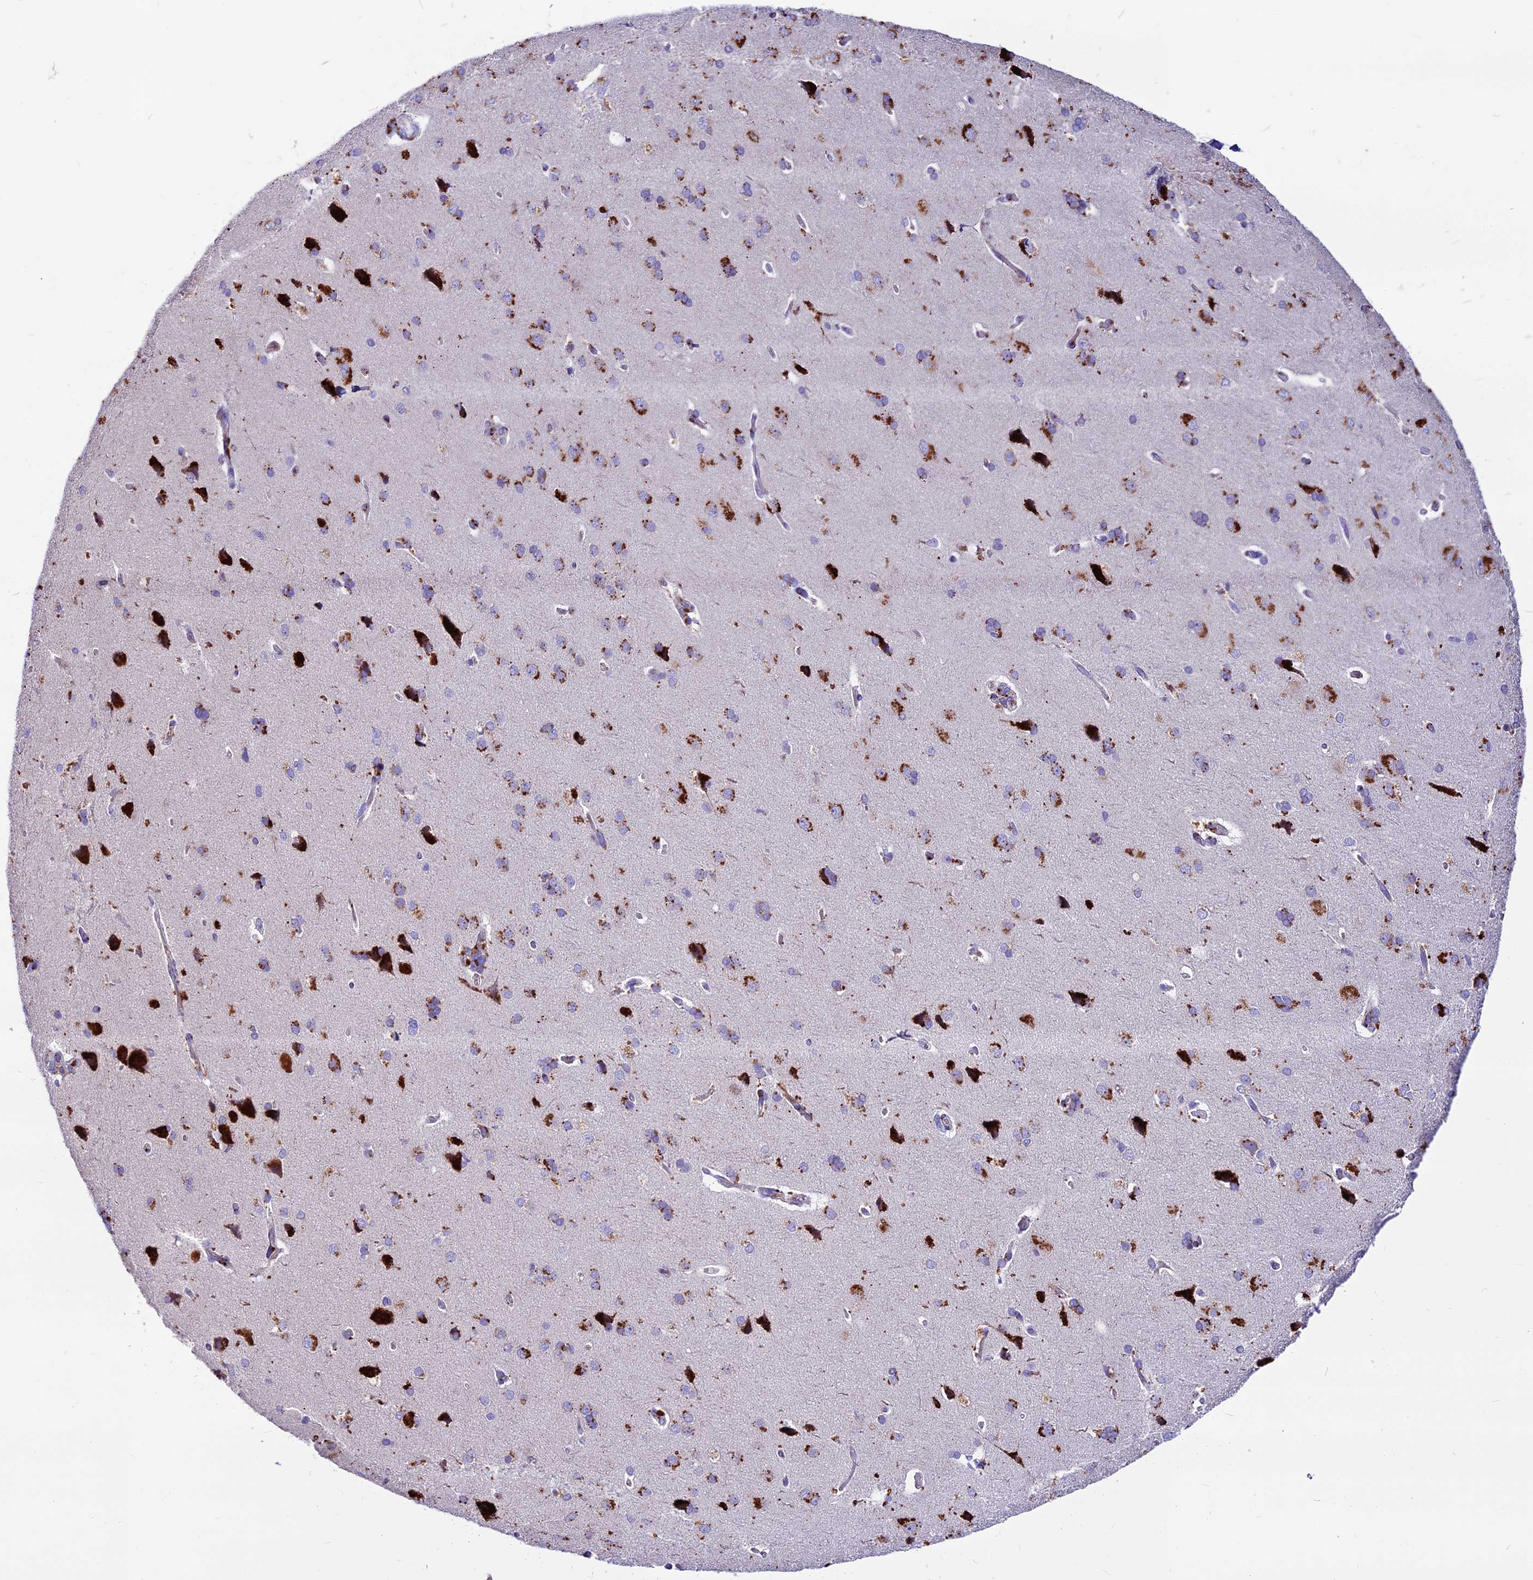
{"staining": {"intensity": "negative", "quantity": "none", "location": "none"}, "tissue": "cerebral cortex", "cell_type": "Endothelial cells", "image_type": "normal", "snomed": [{"axis": "morphology", "description": "Normal tissue, NOS"}, {"axis": "topography", "description": "Cerebral cortex"}], "caption": "Photomicrograph shows no protein staining in endothelial cells of benign cerebral cortex. (DAB (3,3'-diaminobenzidine) immunohistochemistry (IHC) visualized using brightfield microscopy, high magnification).", "gene": "THRSP", "patient": {"sex": "male", "age": 62}}